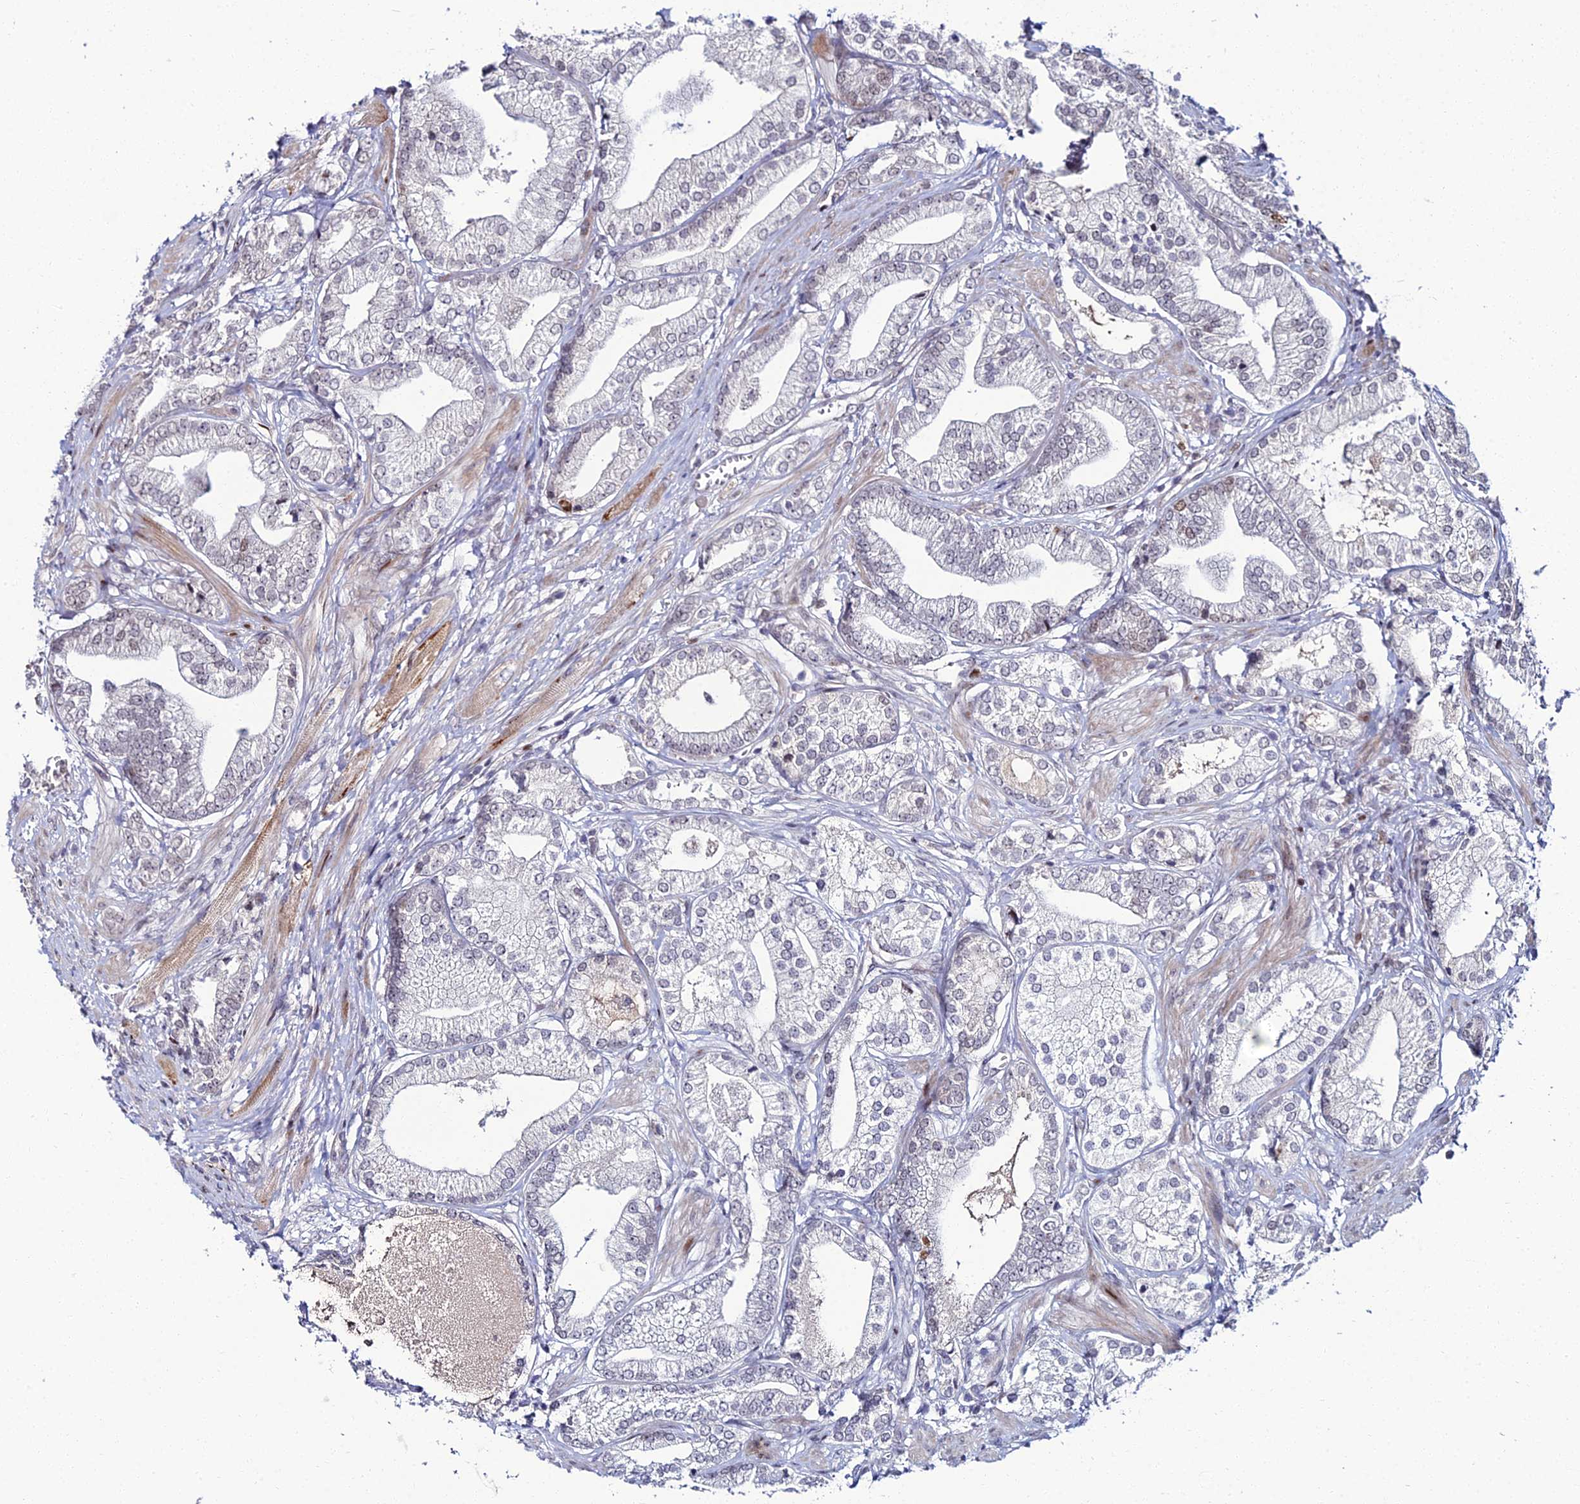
{"staining": {"intensity": "negative", "quantity": "none", "location": "none"}, "tissue": "prostate cancer", "cell_type": "Tumor cells", "image_type": "cancer", "snomed": [{"axis": "morphology", "description": "Adenocarcinoma, High grade"}, {"axis": "topography", "description": "Prostate"}], "caption": "An IHC photomicrograph of prostate cancer is shown. There is no staining in tumor cells of prostate cancer.", "gene": "TAF9B", "patient": {"sex": "male", "age": 50}}